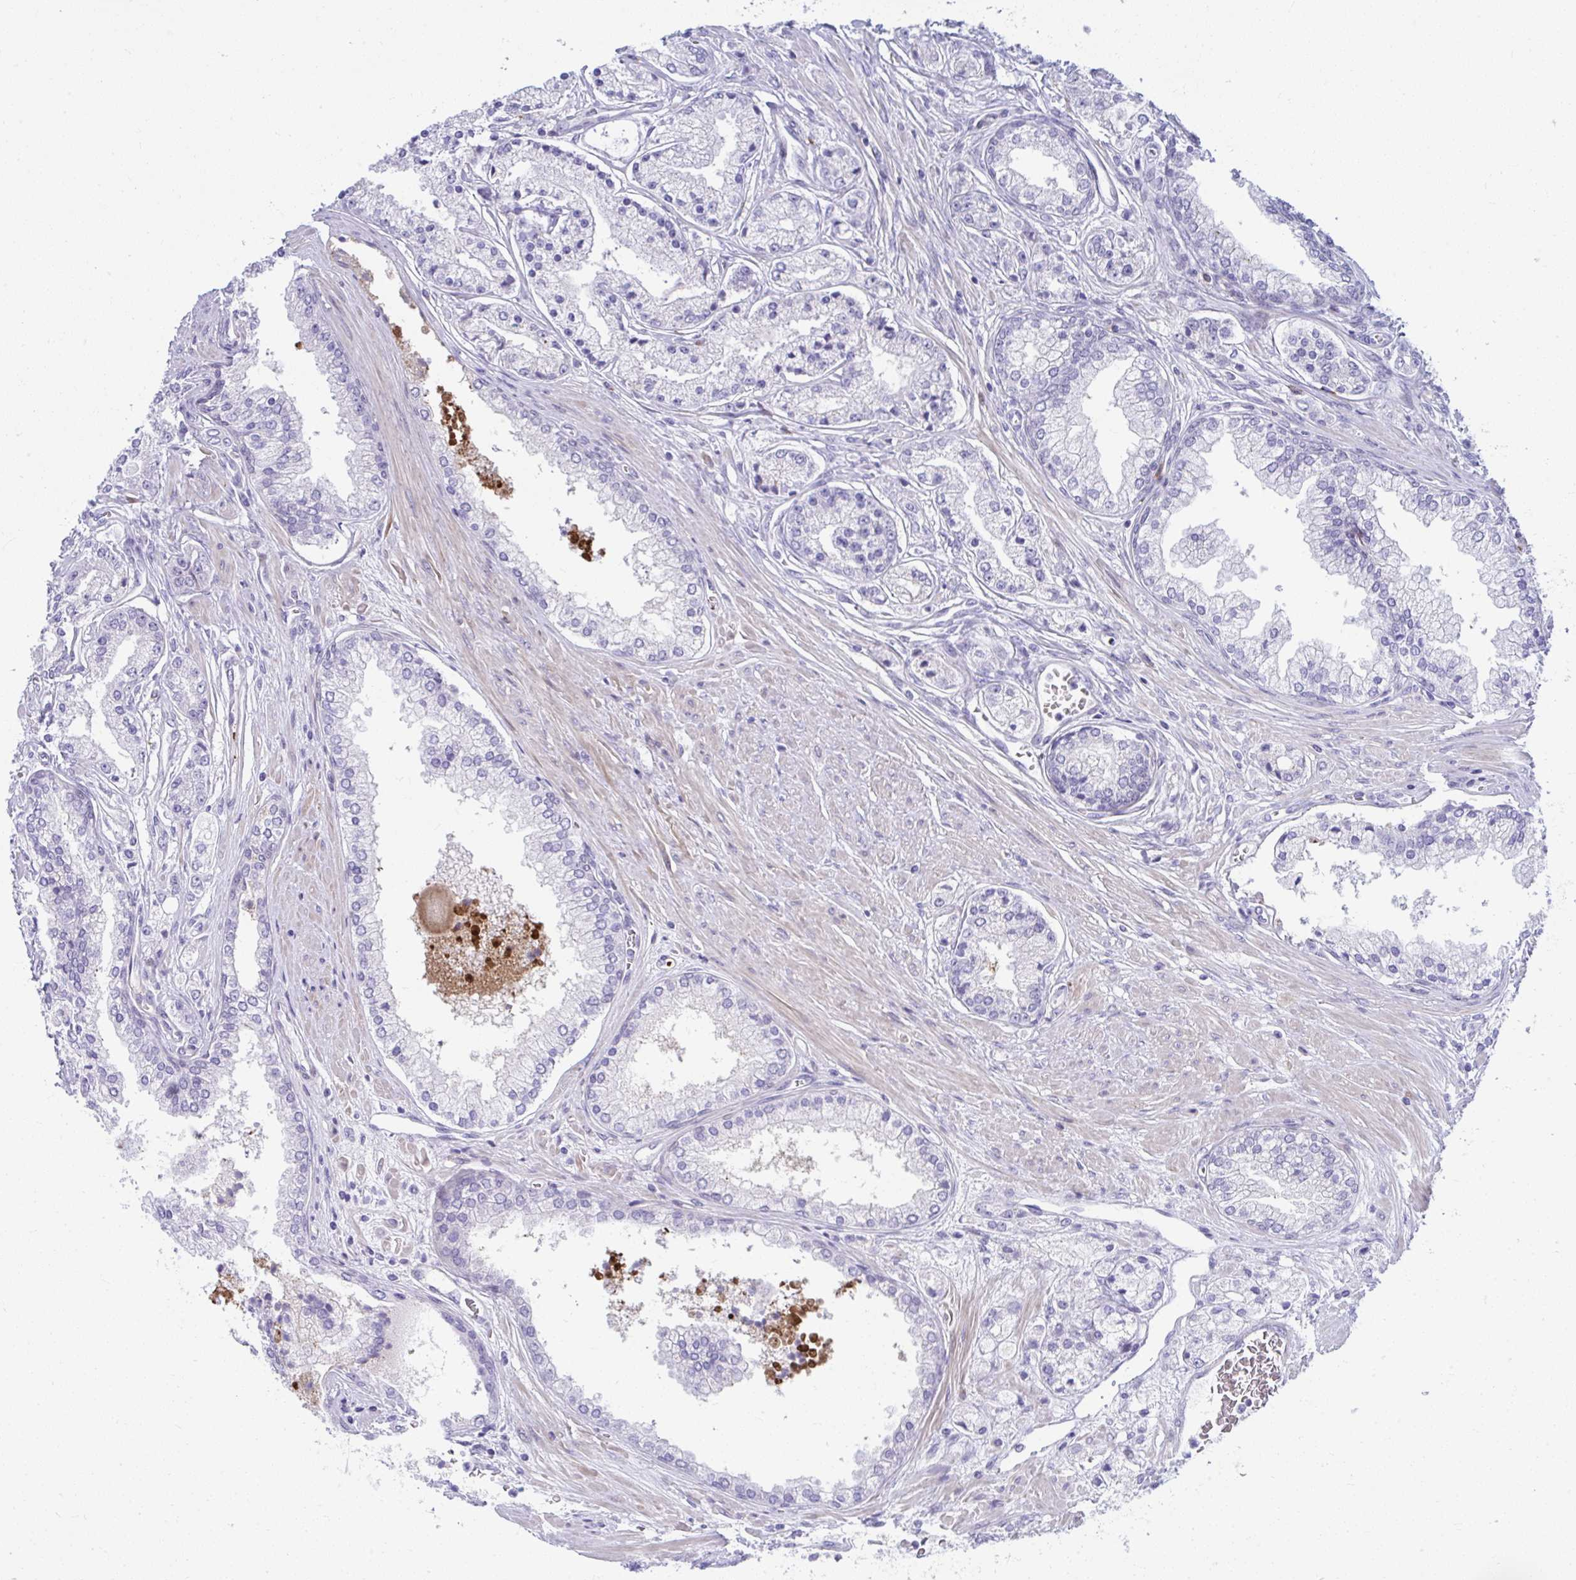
{"staining": {"intensity": "negative", "quantity": "none", "location": "none"}, "tissue": "prostate cancer", "cell_type": "Tumor cells", "image_type": "cancer", "snomed": [{"axis": "morphology", "description": "Adenocarcinoma, High grade"}, {"axis": "topography", "description": "Prostate"}], "caption": "Immunohistochemistry of high-grade adenocarcinoma (prostate) exhibits no expression in tumor cells.", "gene": "ISL1", "patient": {"sex": "male", "age": 66}}